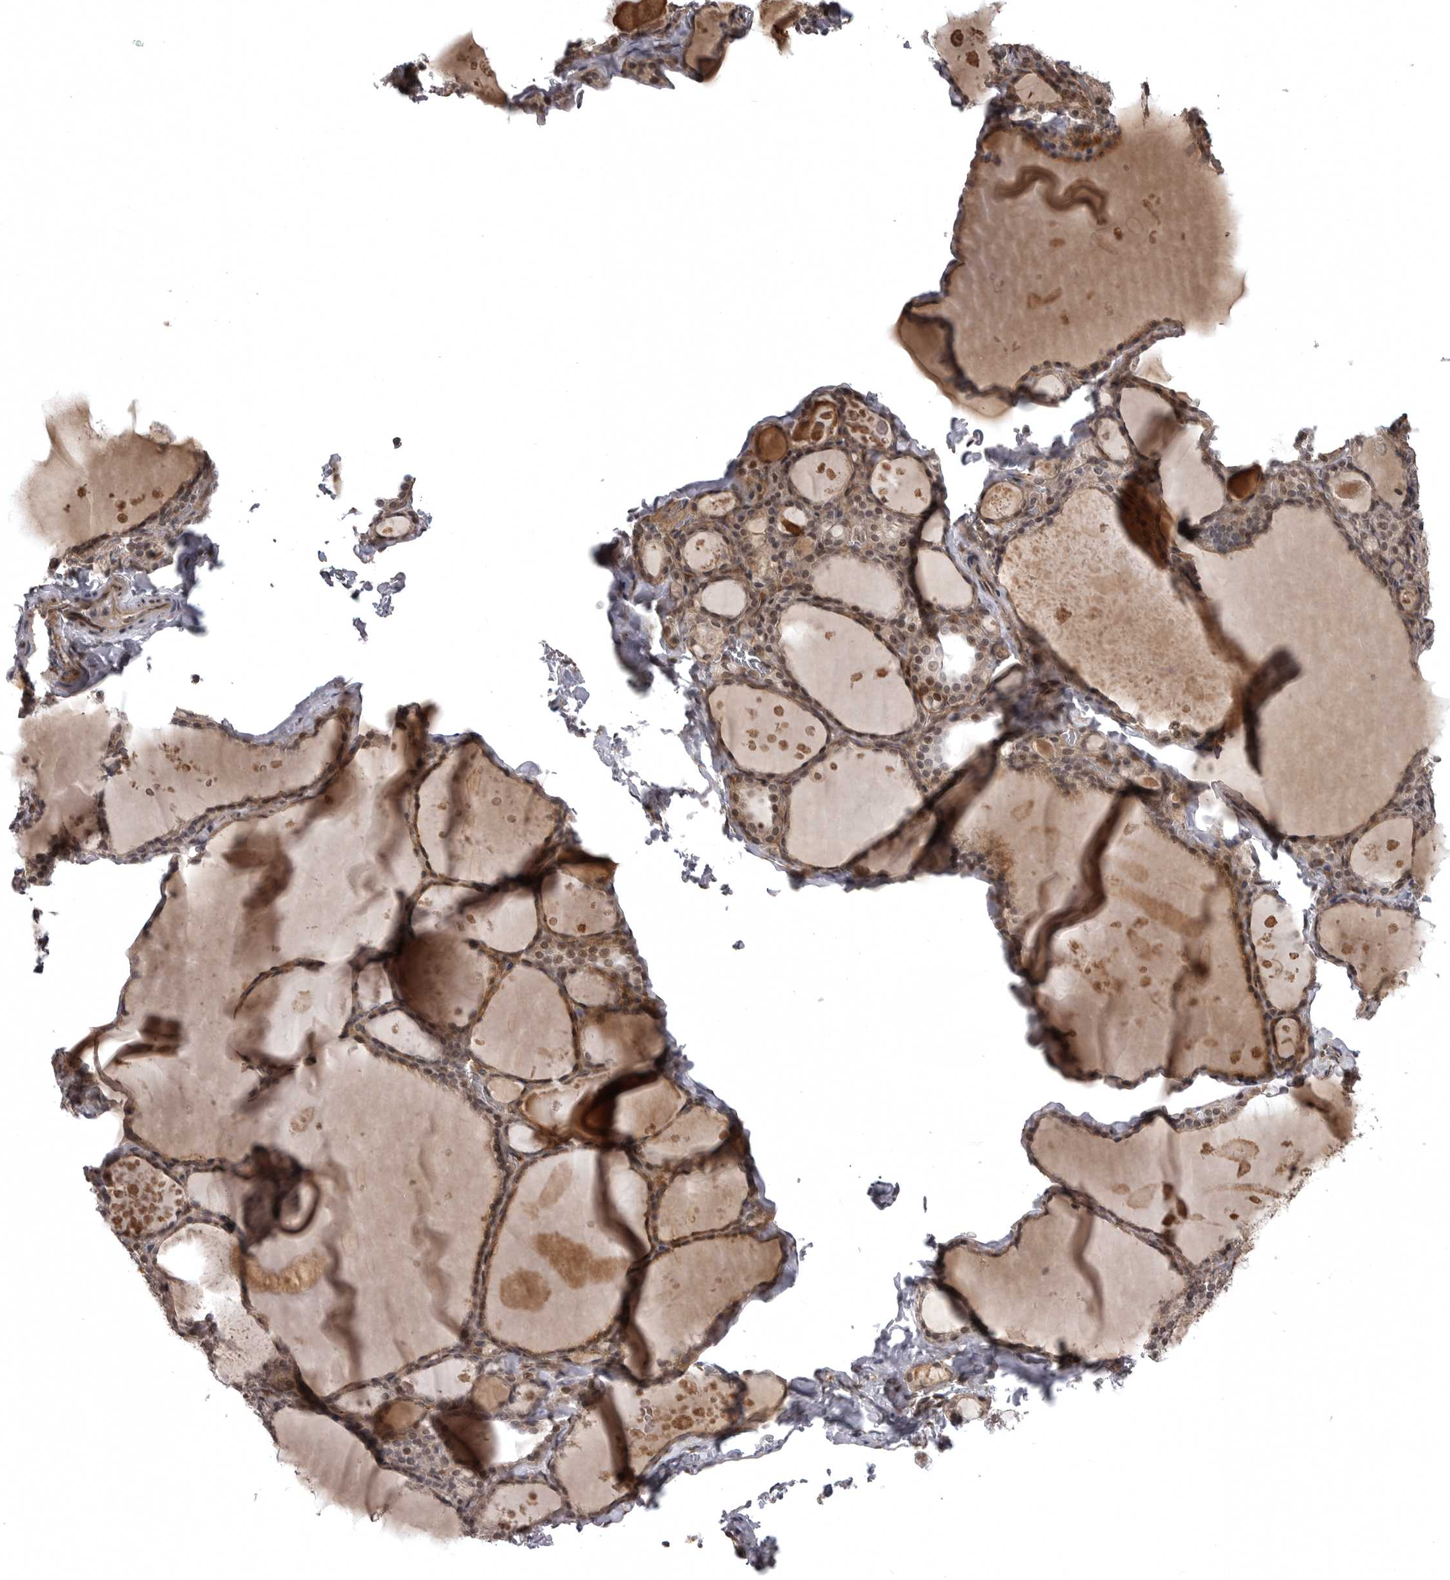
{"staining": {"intensity": "moderate", "quantity": "25%-75%", "location": "cytoplasmic/membranous,nuclear"}, "tissue": "thyroid gland", "cell_type": "Glandular cells", "image_type": "normal", "snomed": [{"axis": "morphology", "description": "Normal tissue, NOS"}, {"axis": "topography", "description": "Thyroid gland"}], "caption": "Immunohistochemical staining of normal human thyroid gland shows moderate cytoplasmic/membranous,nuclear protein staining in approximately 25%-75% of glandular cells. (DAB IHC with brightfield microscopy, high magnification).", "gene": "SNX16", "patient": {"sex": "male", "age": 56}}